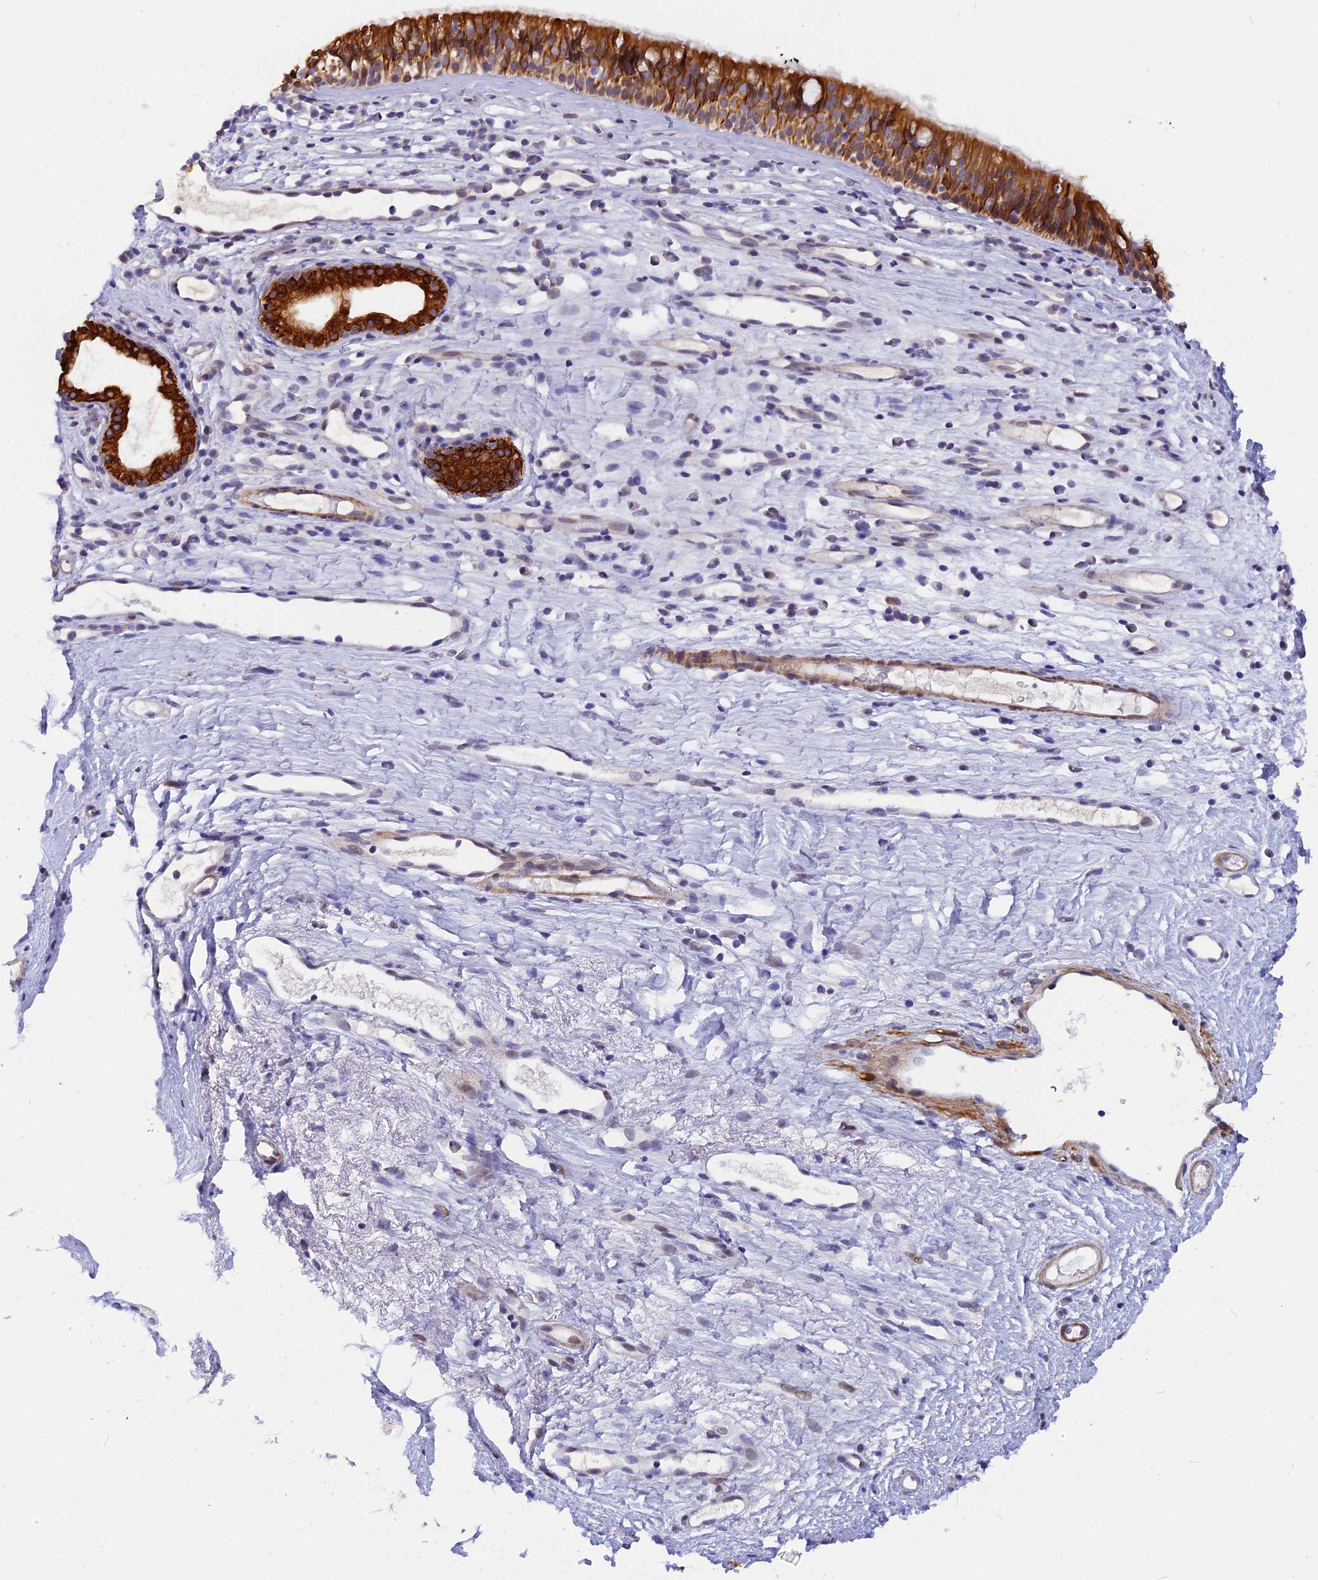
{"staining": {"intensity": "strong", "quantity": ">75%", "location": "cytoplasmic/membranous"}, "tissue": "nasopharynx", "cell_type": "Respiratory epithelial cells", "image_type": "normal", "snomed": [{"axis": "morphology", "description": "Normal tissue, NOS"}, {"axis": "morphology", "description": "Inflammation, NOS"}, {"axis": "morphology", "description": "Malignant melanoma, Metastatic site"}, {"axis": "topography", "description": "Nasopharynx"}], "caption": "An IHC image of unremarkable tissue is shown. Protein staining in brown shows strong cytoplasmic/membranous positivity in nasopharynx within respiratory epithelial cells.", "gene": "ANKRD34B", "patient": {"sex": "male", "age": 70}}